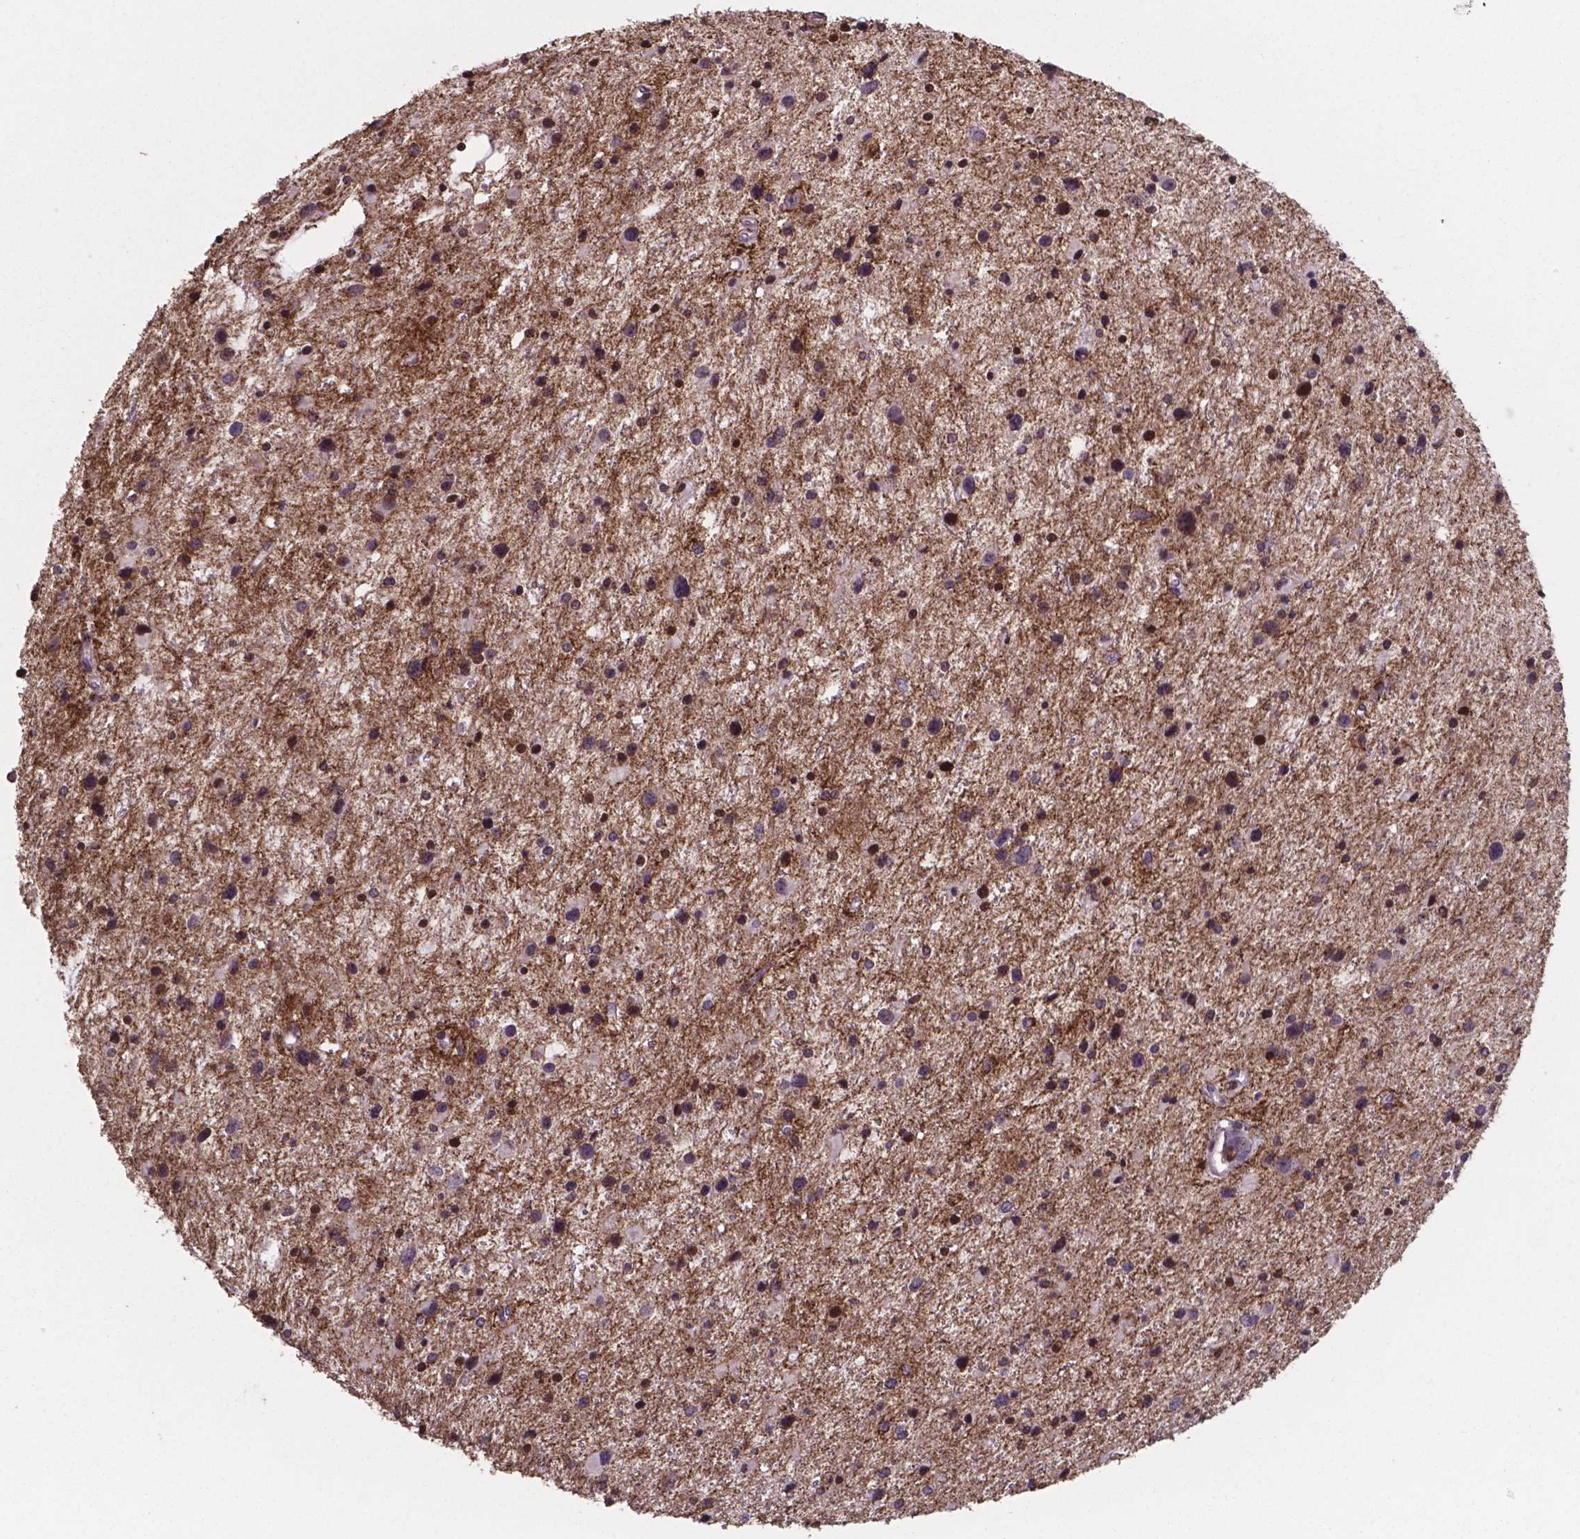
{"staining": {"intensity": "strong", "quantity": "<25%", "location": "nuclear"}, "tissue": "glioma", "cell_type": "Tumor cells", "image_type": "cancer", "snomed": [{"axis": "morphology", "description": "Glioma, malignant, Low grade"}, {"axis": "topography", "description": "Brain"}], "caption": "Tumor cells exhibit medium levels of strong nuclear expression in about <25% of cells in human malignant low-grade glioma.", "gene": "MLC1", "patient": {"sex": "female", "age": 32}}